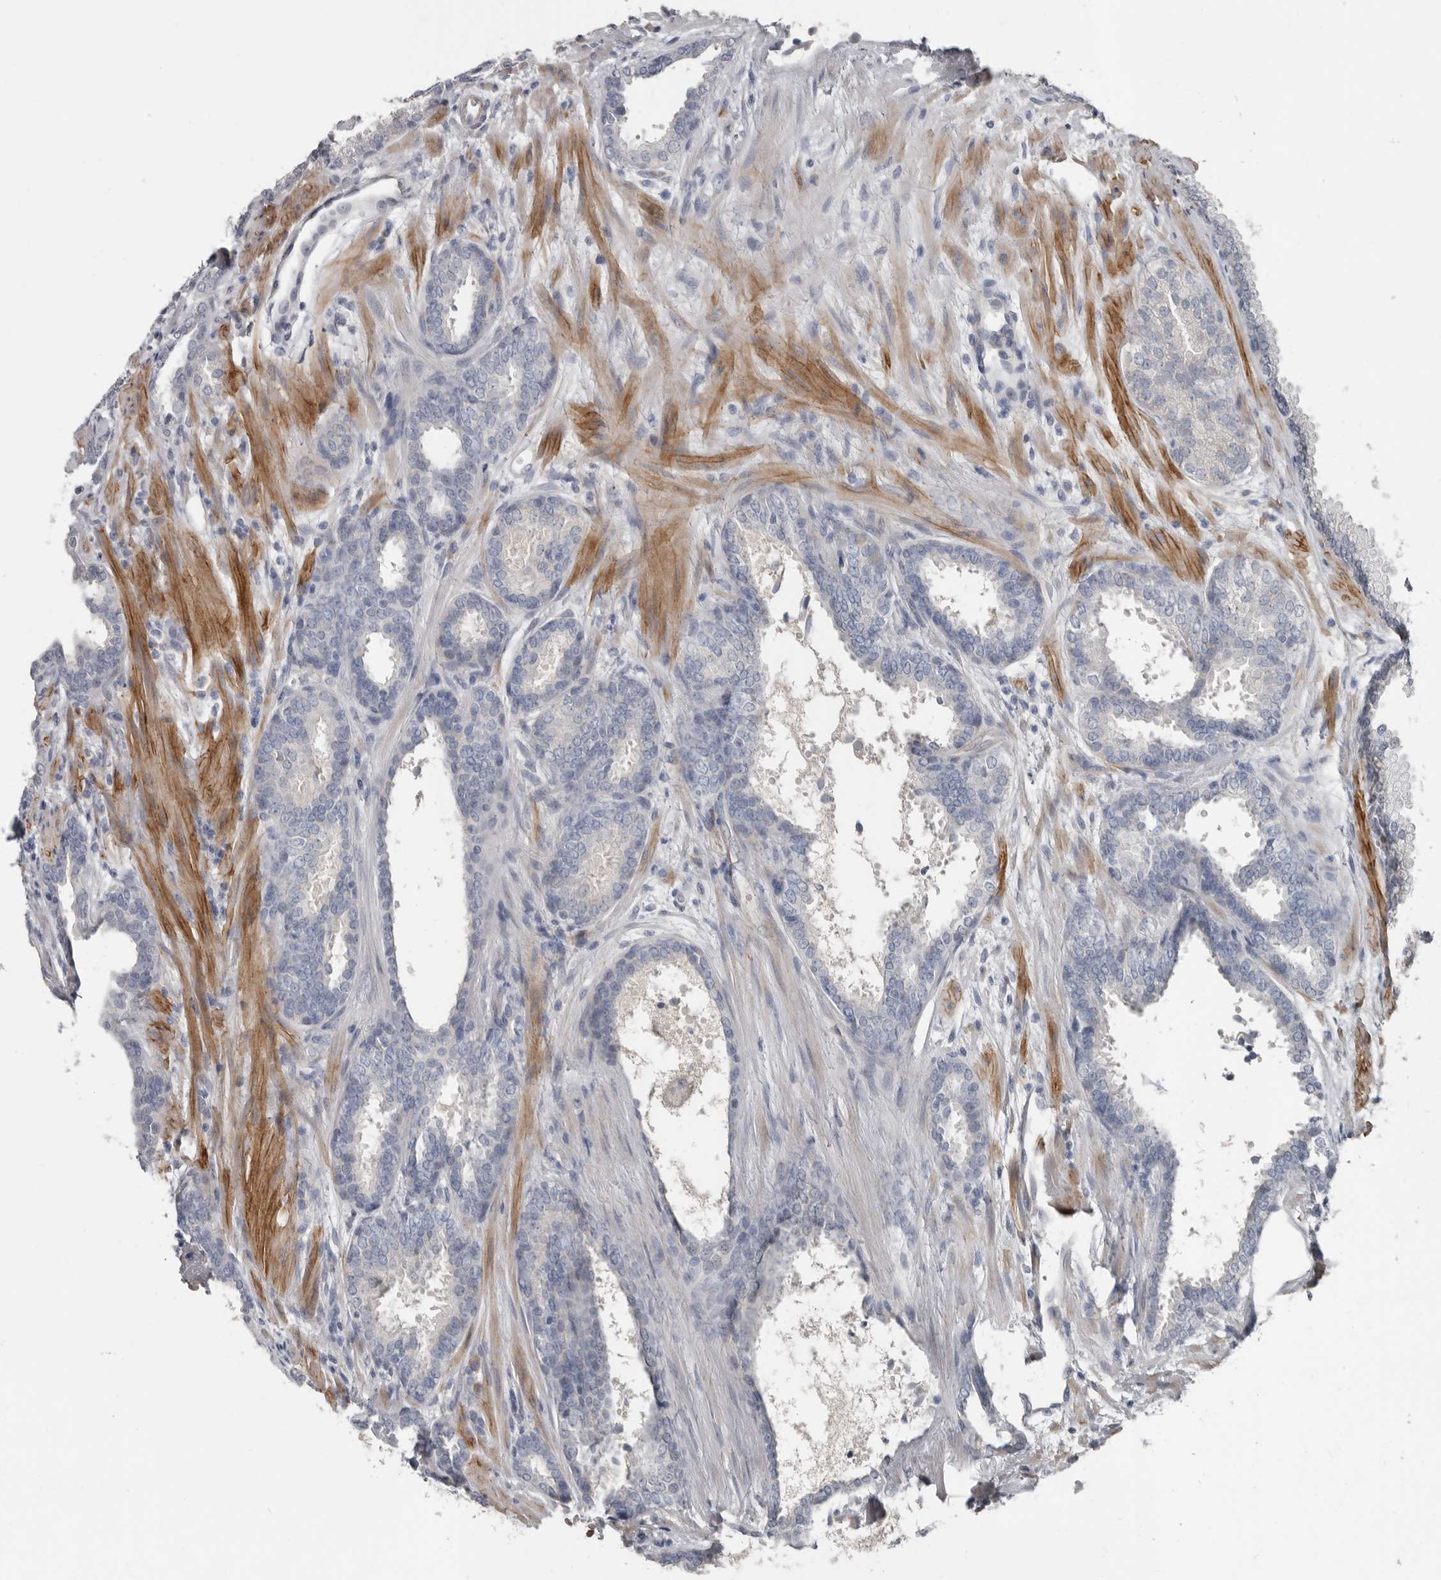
{"staining": {"intensity": "negative", "quantity": "none", "location": "none"}, "tissue": "prostate cancer", "cell_type": "Tumor cells", "image_type": "cancer", "snomed": [{"axis": "morphology", "description": "Adenocarcinoma, High grade"}, {"axis": "topography", "description": "Prostate"}], "caption": "DAB immunohistochemical staining of prostate adenocarcinoma (high-grade) reveals no significant positivity in tumor cells.", "gene": "ZNF114", "patient": {"sex": "male", "age": 62}}